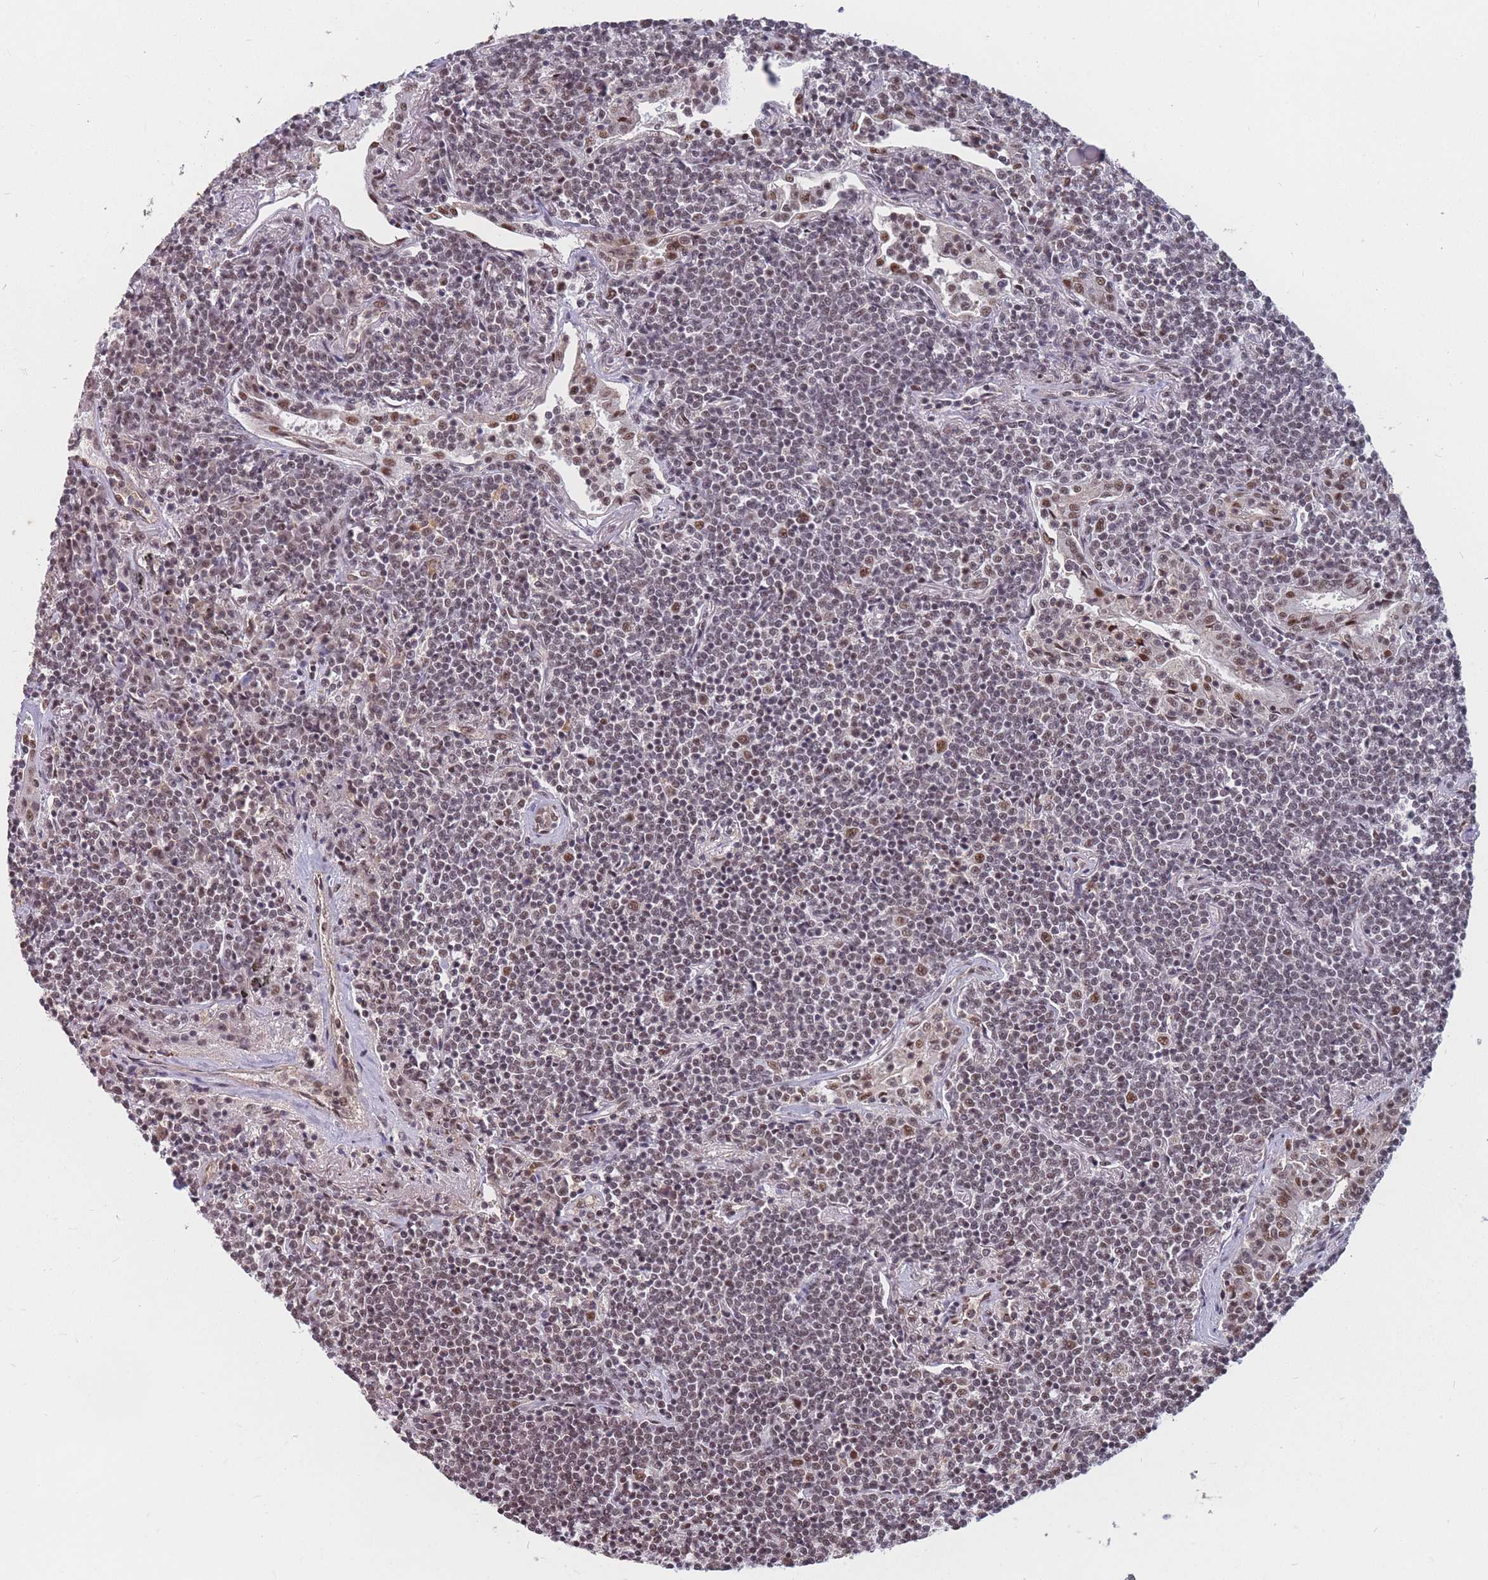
{"staining": {"intensity": "weak", "quantity": ">75%", "location": "nuclear"}, "tissue": "lymphoma", "cell_type": "Tumor cells", "image_type": "cancer", "snomed": [{"axis": "morphology", "description": "Malignant lymphoma, non-Hodgkin's type, Low grade"}, {"axis": "topography", "description": "Lung"}], "caption": "A histopathology image showing weak nuclear staining in about >75% of tumor cells in malignant lymphoma, non-Hodgkin's type (low-grade), as visualized by brown immunohistochemical staining.", "gene": "SNRPA1", "patient": {"sex": "female", "age": 71}}